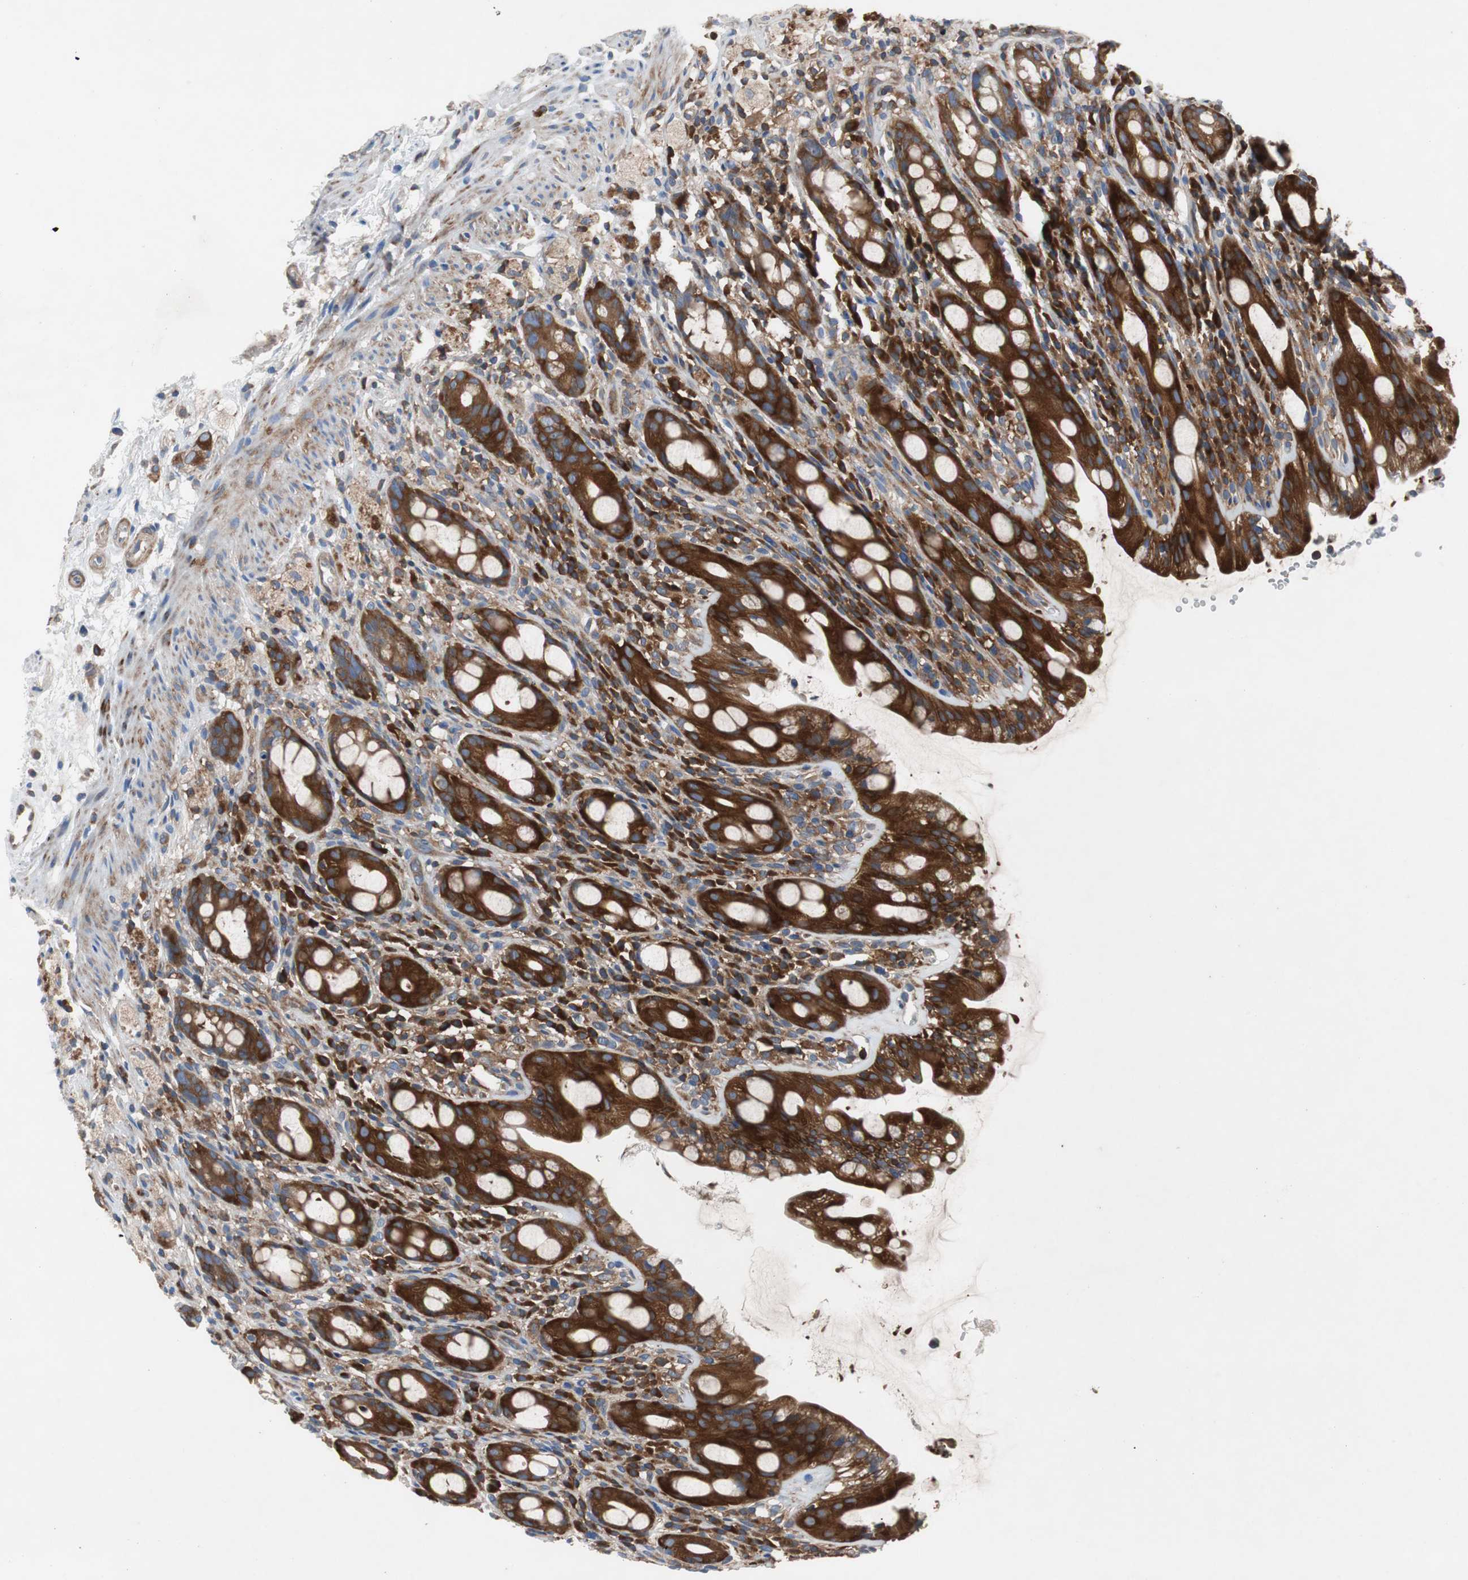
{"staining": {"intensity": "strong", "quantity": ">75%", "location": "cytoplasmic/membranous"}, "tissue": "rectum", "cell_type": "Glandular cells", "image_type": "normal", "snomed": [{"axis": "morphology", "description": "Normal tissue, NOS"}, {"axis": "topography", "description": "Rectum"}], "caption": "Immunohistochemistry histopathology image of benign rectum stained for a protein (brown), which displays high levels of strong cytoplasmic/membranous staining in about >75% of glandular cells.", "gene": "GYS1", "patient": {"sex": "male", "age": 44}}